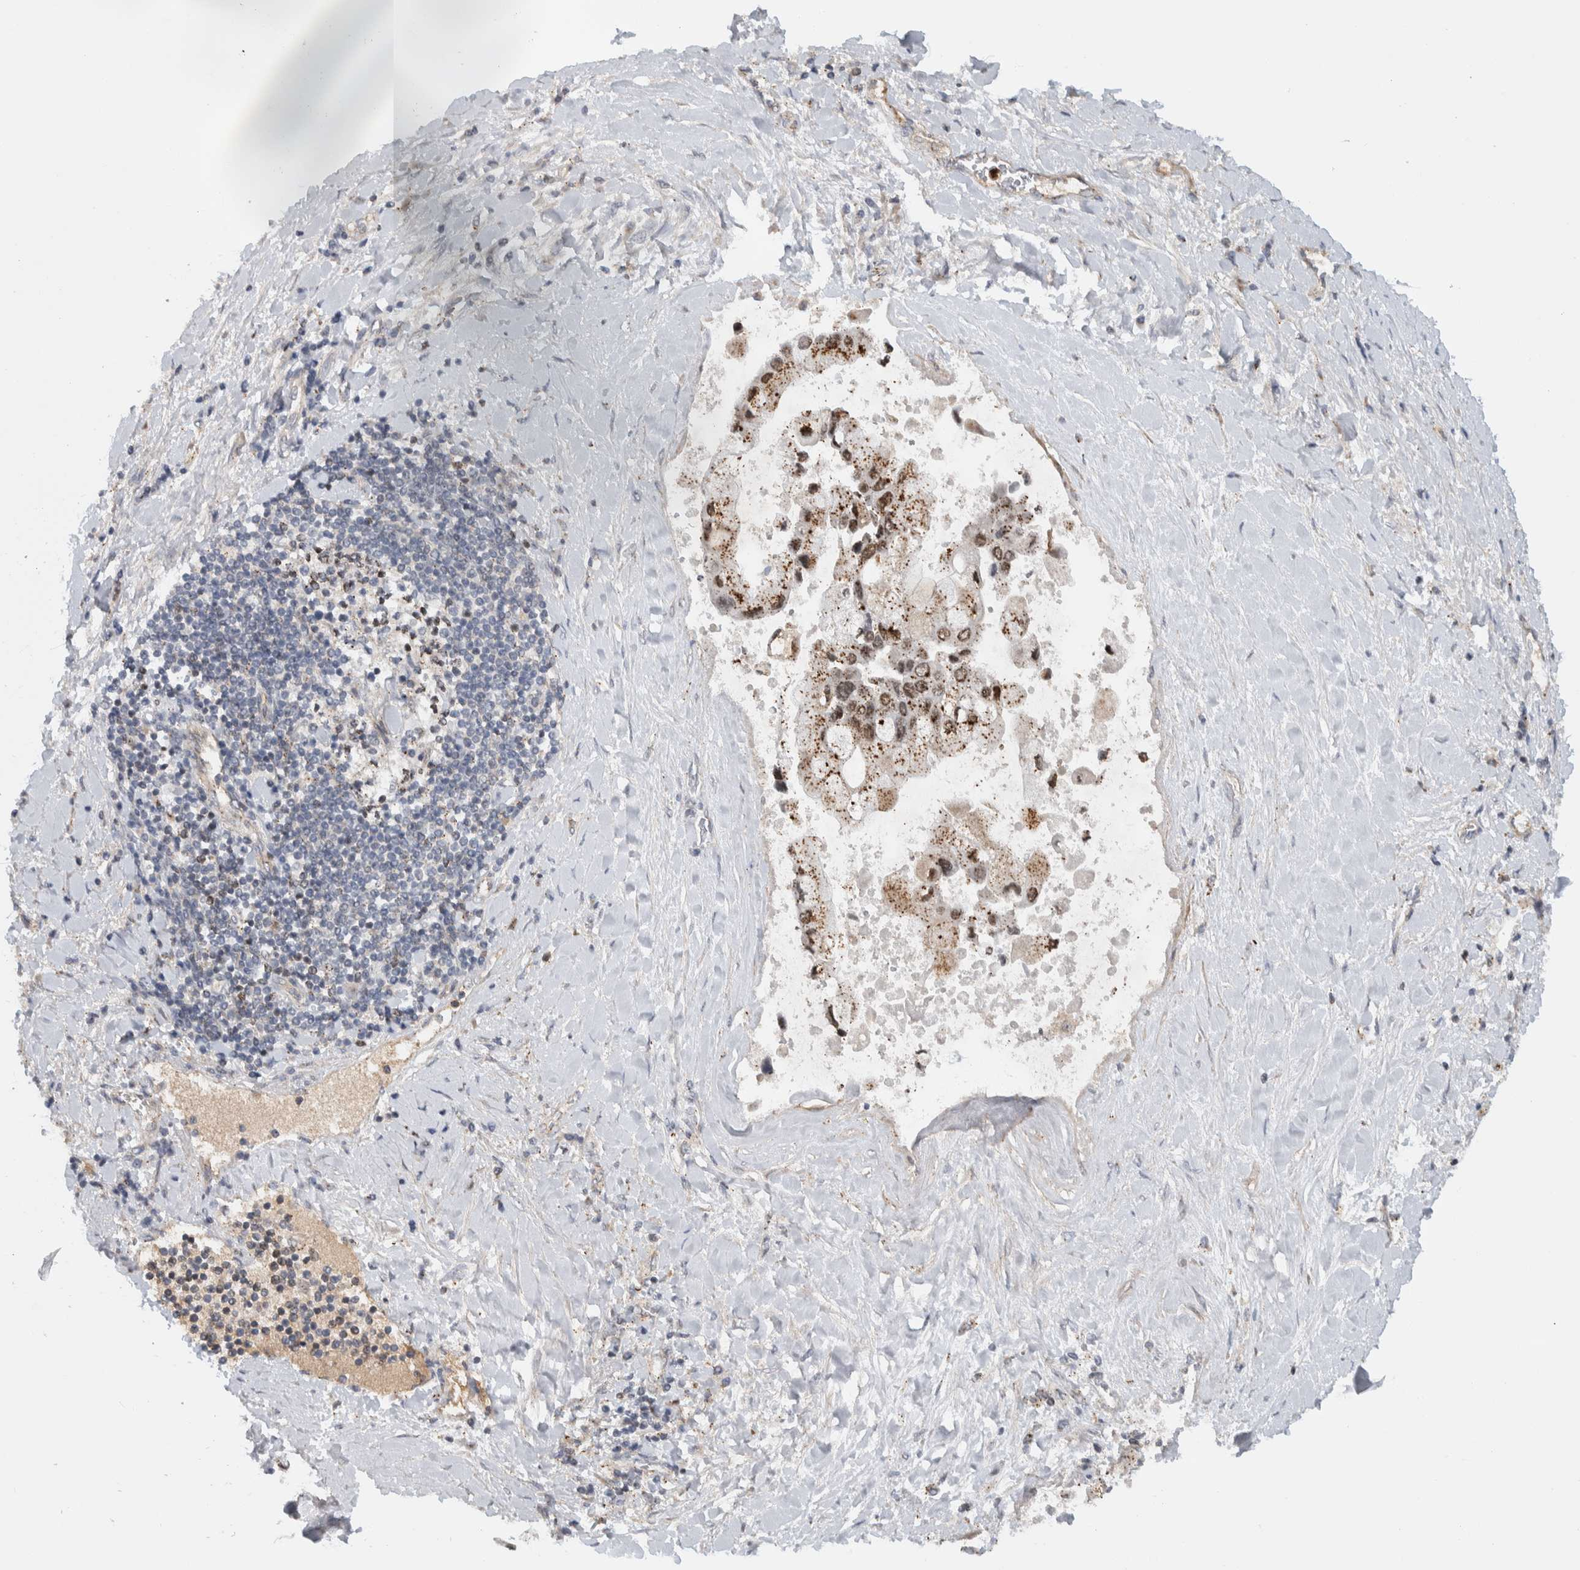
{"staining": {"intensity": "moderate", "quantity": ">75%", "location": "cytoplasmic/membranous,nuclear"}, "tissue": "liver cancer", "cell_type": "Tumor cells", "image_type": "cancer", "snomed": [{"axis": "morphology", "description": "Cholangiocarcinoma"}, {"axis": "topography", "description": "Liver"}], "caption": "This is a histology image of immunohistochemistry staining of liver cancer, which shows moderate staining in the cytoplasmic/membranous and nuclear of tumor cells.", "gene": "MSL1", "patient": {"sex": "male", "age": 50}}